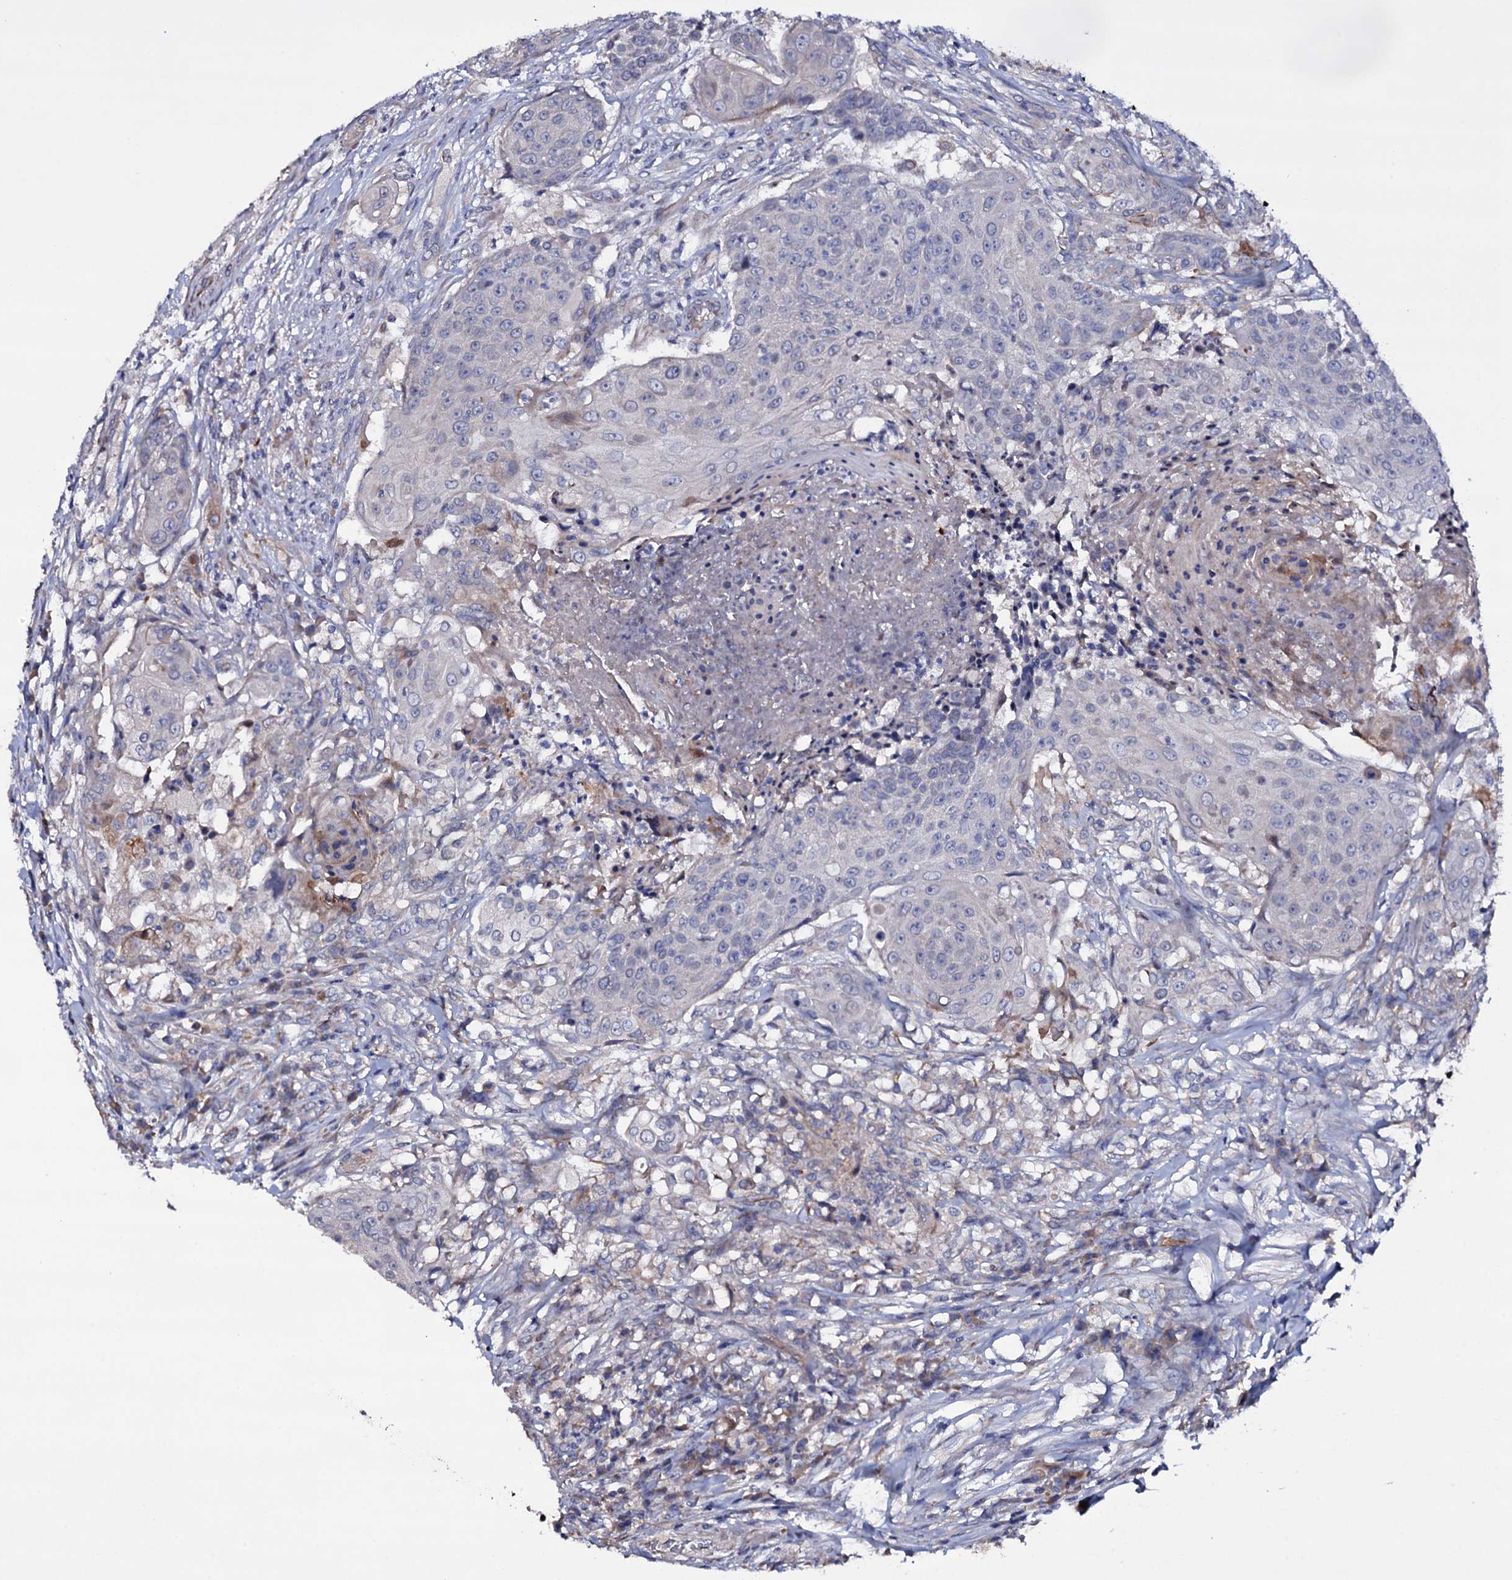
{"staining": {"intensity": "negative", "quantity": "none", "location": "none"}, "tissue": "urothelial cancer", "cell_type": "Tumor cells", "image_type": "cancer", "snomed": [{"axis": "morphology", "description": "Urothelial carcinoma, High grade"}, {"axis": "topography", "description": "Urinary bladder"}], "caption": "Human high-grade urothelial carcinoma stained for a protein using immunohistochemistry exhibits no staining in tumor cells.", "gene": "BCL2L14", "patient": {"sex": "female", "age": 63}}